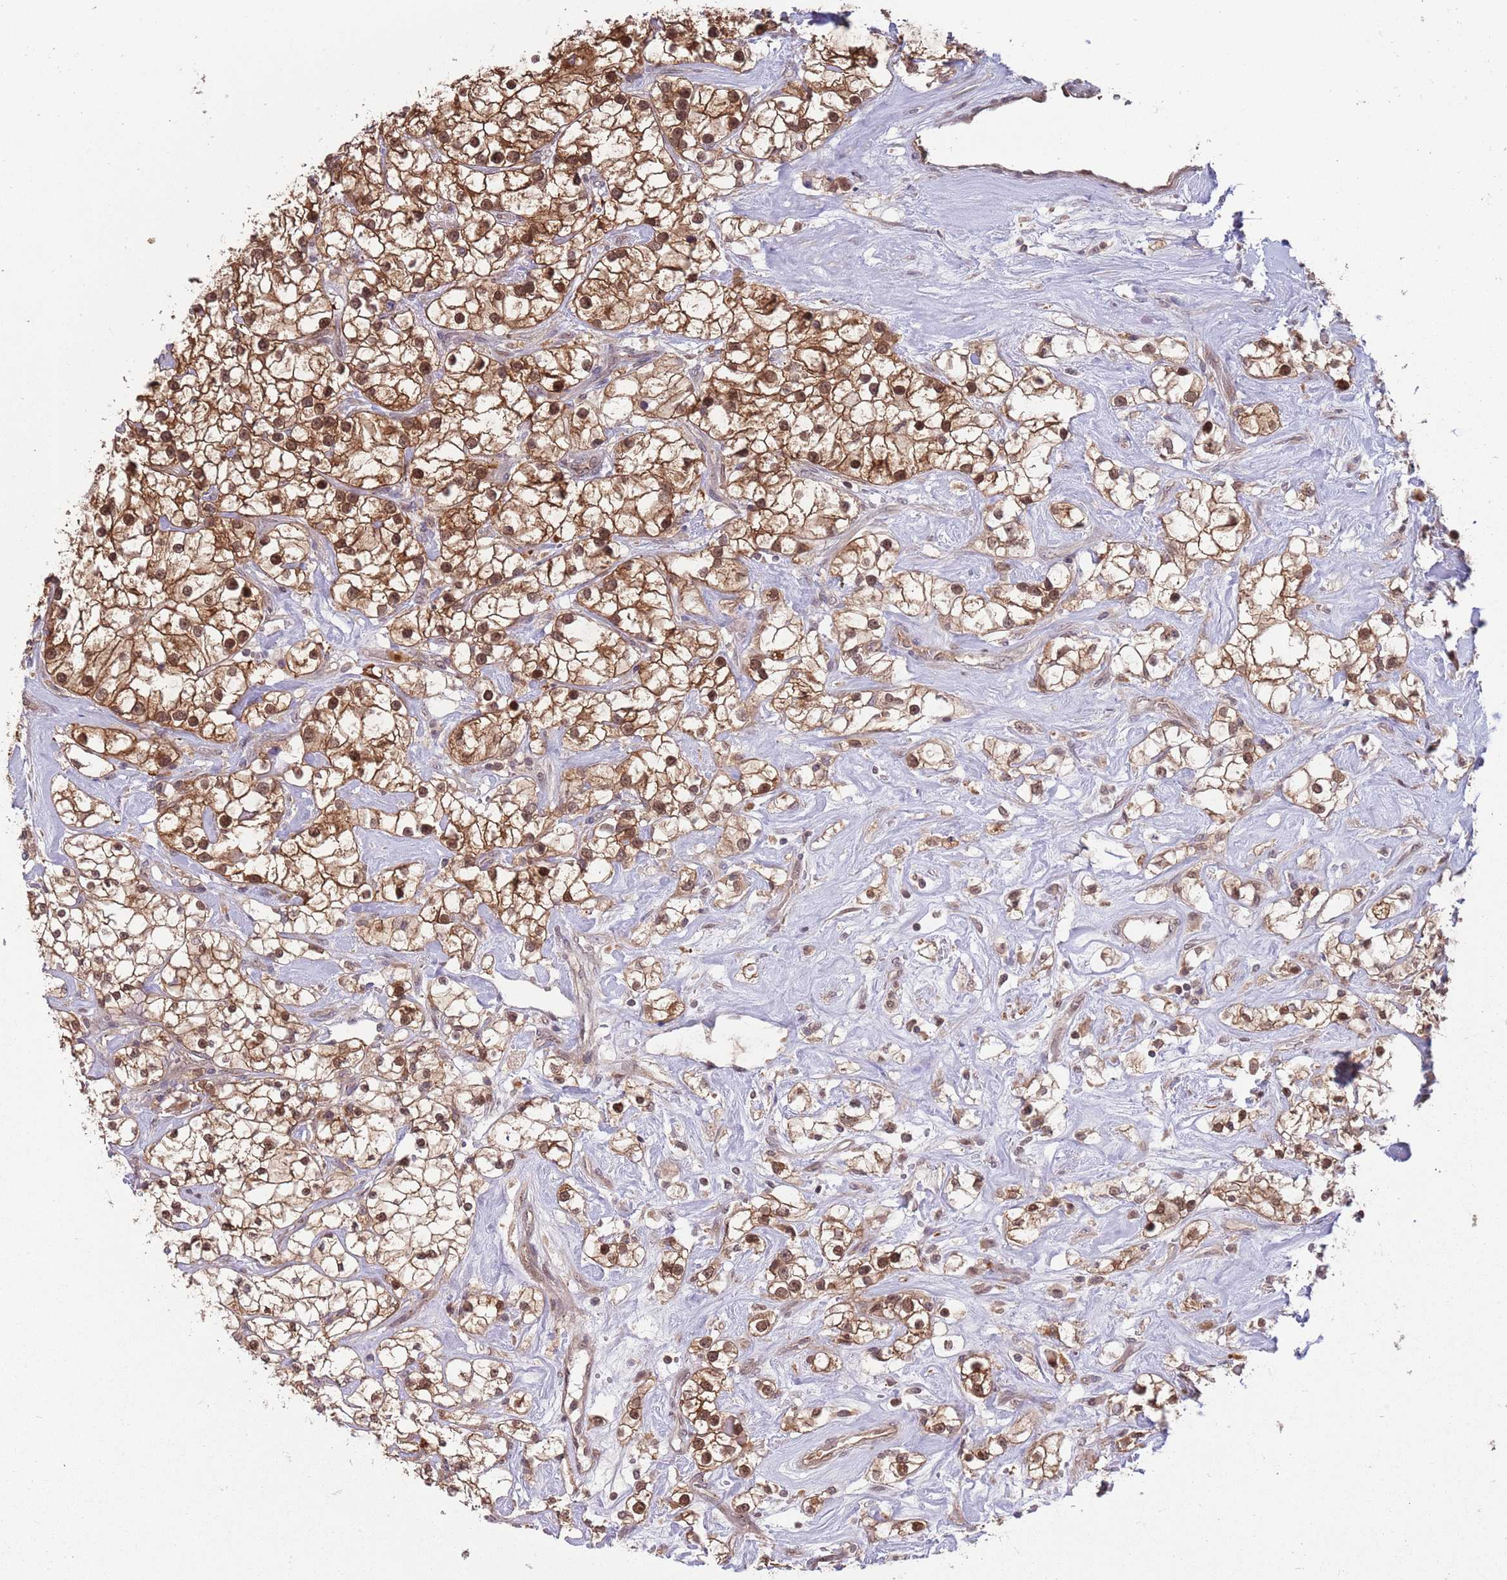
{"staining": {"intensity": "strong", "quantity": ">75%", "location": "cytoplasmic/membranous,nuclear"}, "tissue": "renal cancer", "cell_type": "Tumor cells", "image_type": "cancer", "snomed": [{"axis": "morphology", "description": "Adenocarcinoma, NOS"}, {"axis": "topography", "description": "Kidney"}], "caption": "Renal cancer was stained to show a protein in brown. There is high levels of strong cytoplasmic/membranous and nuclear expression in about >75% of tumor cells. (DAB IHC with brightfield microscopy, high magnification).", "gene": "SALL1", "patient": {"sex": "male", "age": 77}}